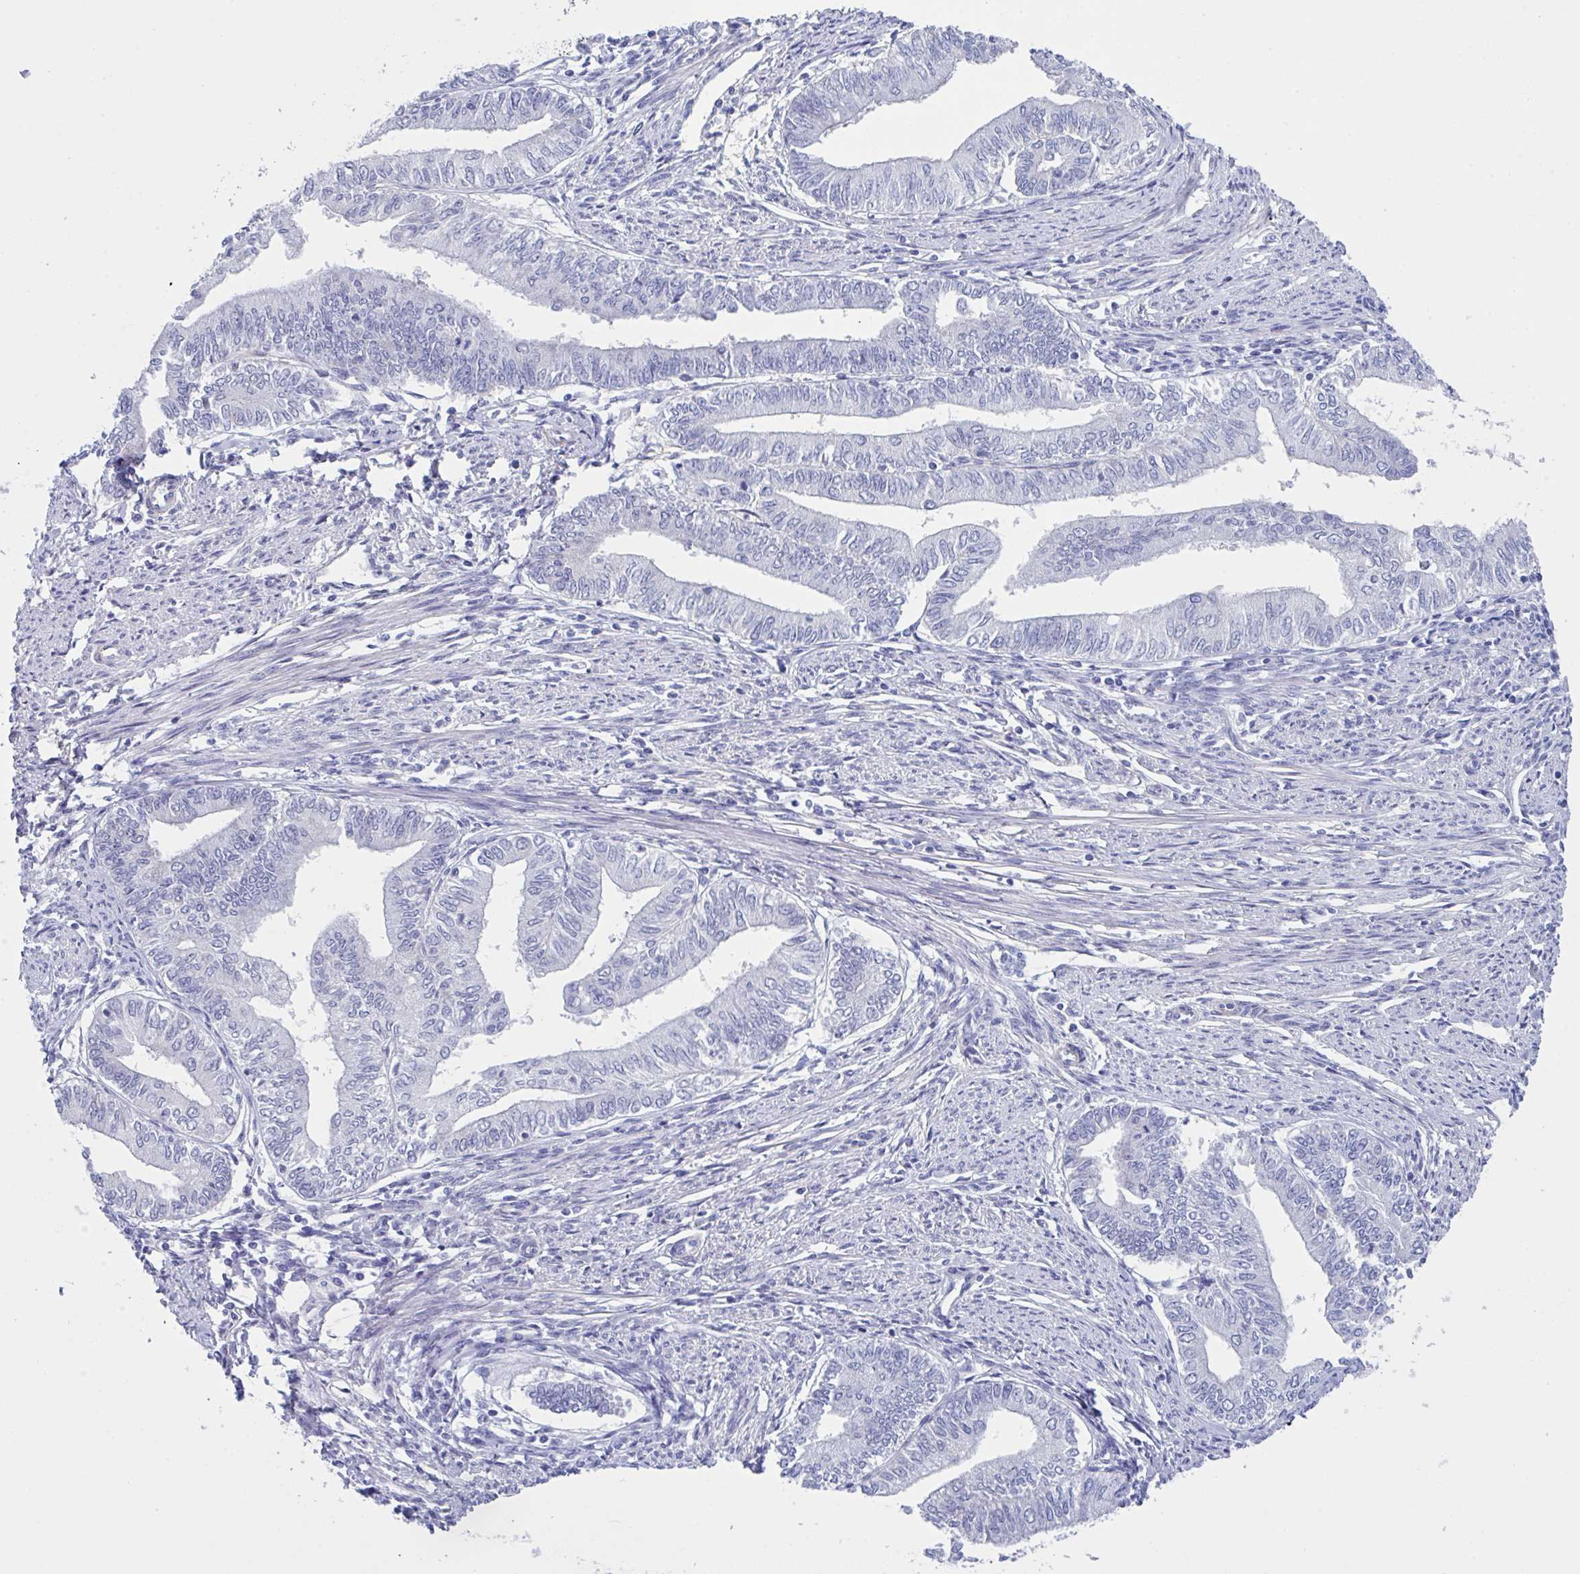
{"staining": {"intensity": "negative", "quantity": "none", "location": "none"}, "tissue": "endometrial cancer", "cell_type": "Tumor cells", "image_type": "cancer", "snomed": [{"axis": "morphology", "description": "Adenocarcinoma, NOS"}, {"axis": "topography", "description": "Endometrium"}], "caption": "The histopathology image demonstrates no staining of tumor cells in endometrial cancer (adenocarcinoma).", "gene": "LPIN3", "patient": {"sex": "female", "age": 66}}